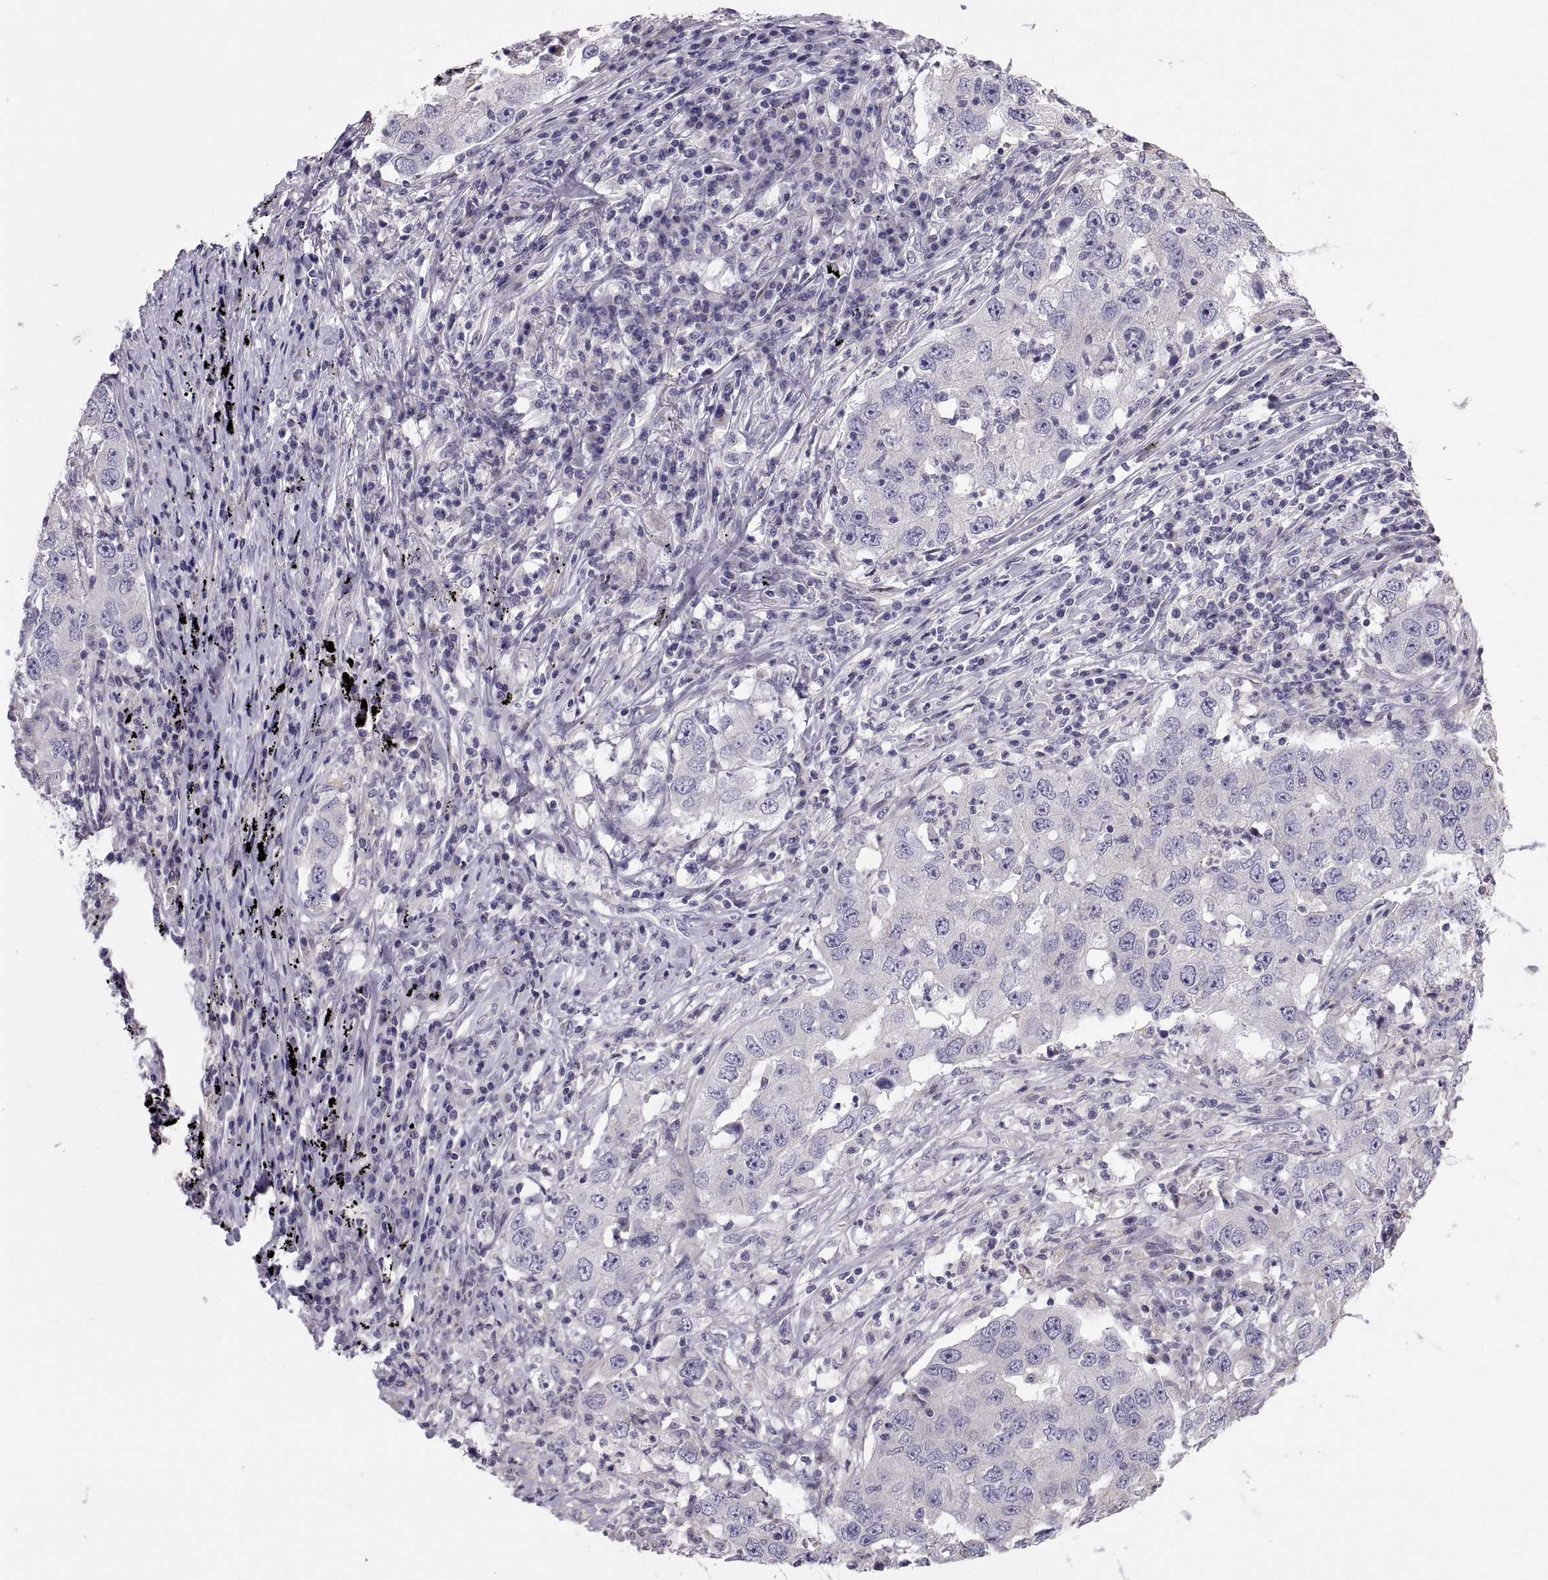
{"staining": {"intensity": "negative", "quantity": "none", "location": "none"}, "tissue": "lung cancer", "cell_type": "Tumor cells", "image_type": "cancer", "snomed": [{"axis": "morphology", "description": "Adenocarcinoma, NOS"}, {"axis": "topography", "description": "Lung"}], "caption": "A micrograph of lung cancer (adenocarcinoma) stained for a protein shows no brown staining in tumor cells.", "gene": "ANO1", "patient": {"sex": "male", "age": 73}}